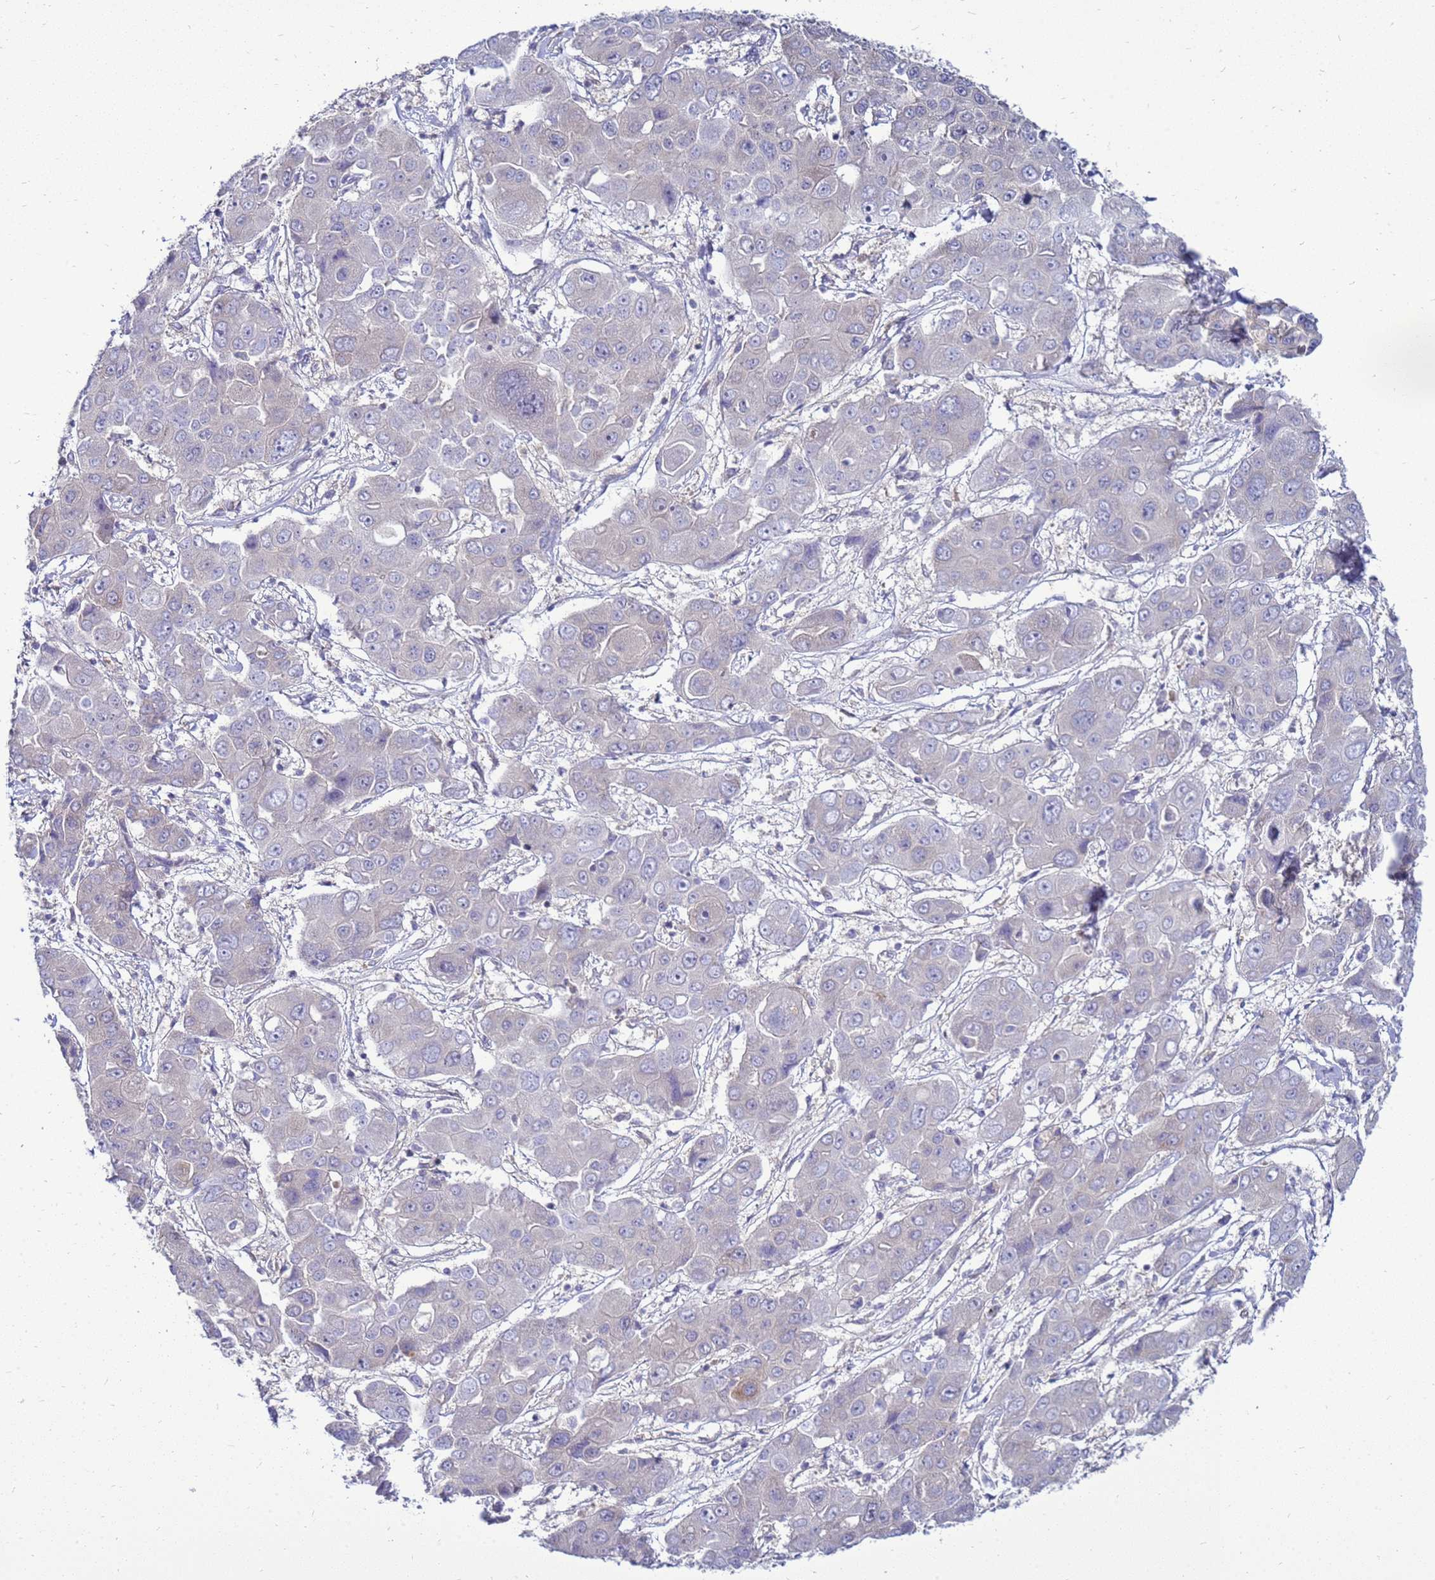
{"staining": {"intensity": "negative", "quantity": "none", "location": "none"}, "tissue": "liver cancer", "cell_type": "Tumor cells", "image_type": "cancer", "snomed": [{"axis": "morphology", "description": "Cholangiocarcinoma"}, {"axis": "topography", "description": "Liver"}], "caption": "This is an IHC micrograph of liver cancer. There is no staining in tumor cells.", "gene": "MON1B", "patient": {"sex": "male", "age": 67}}